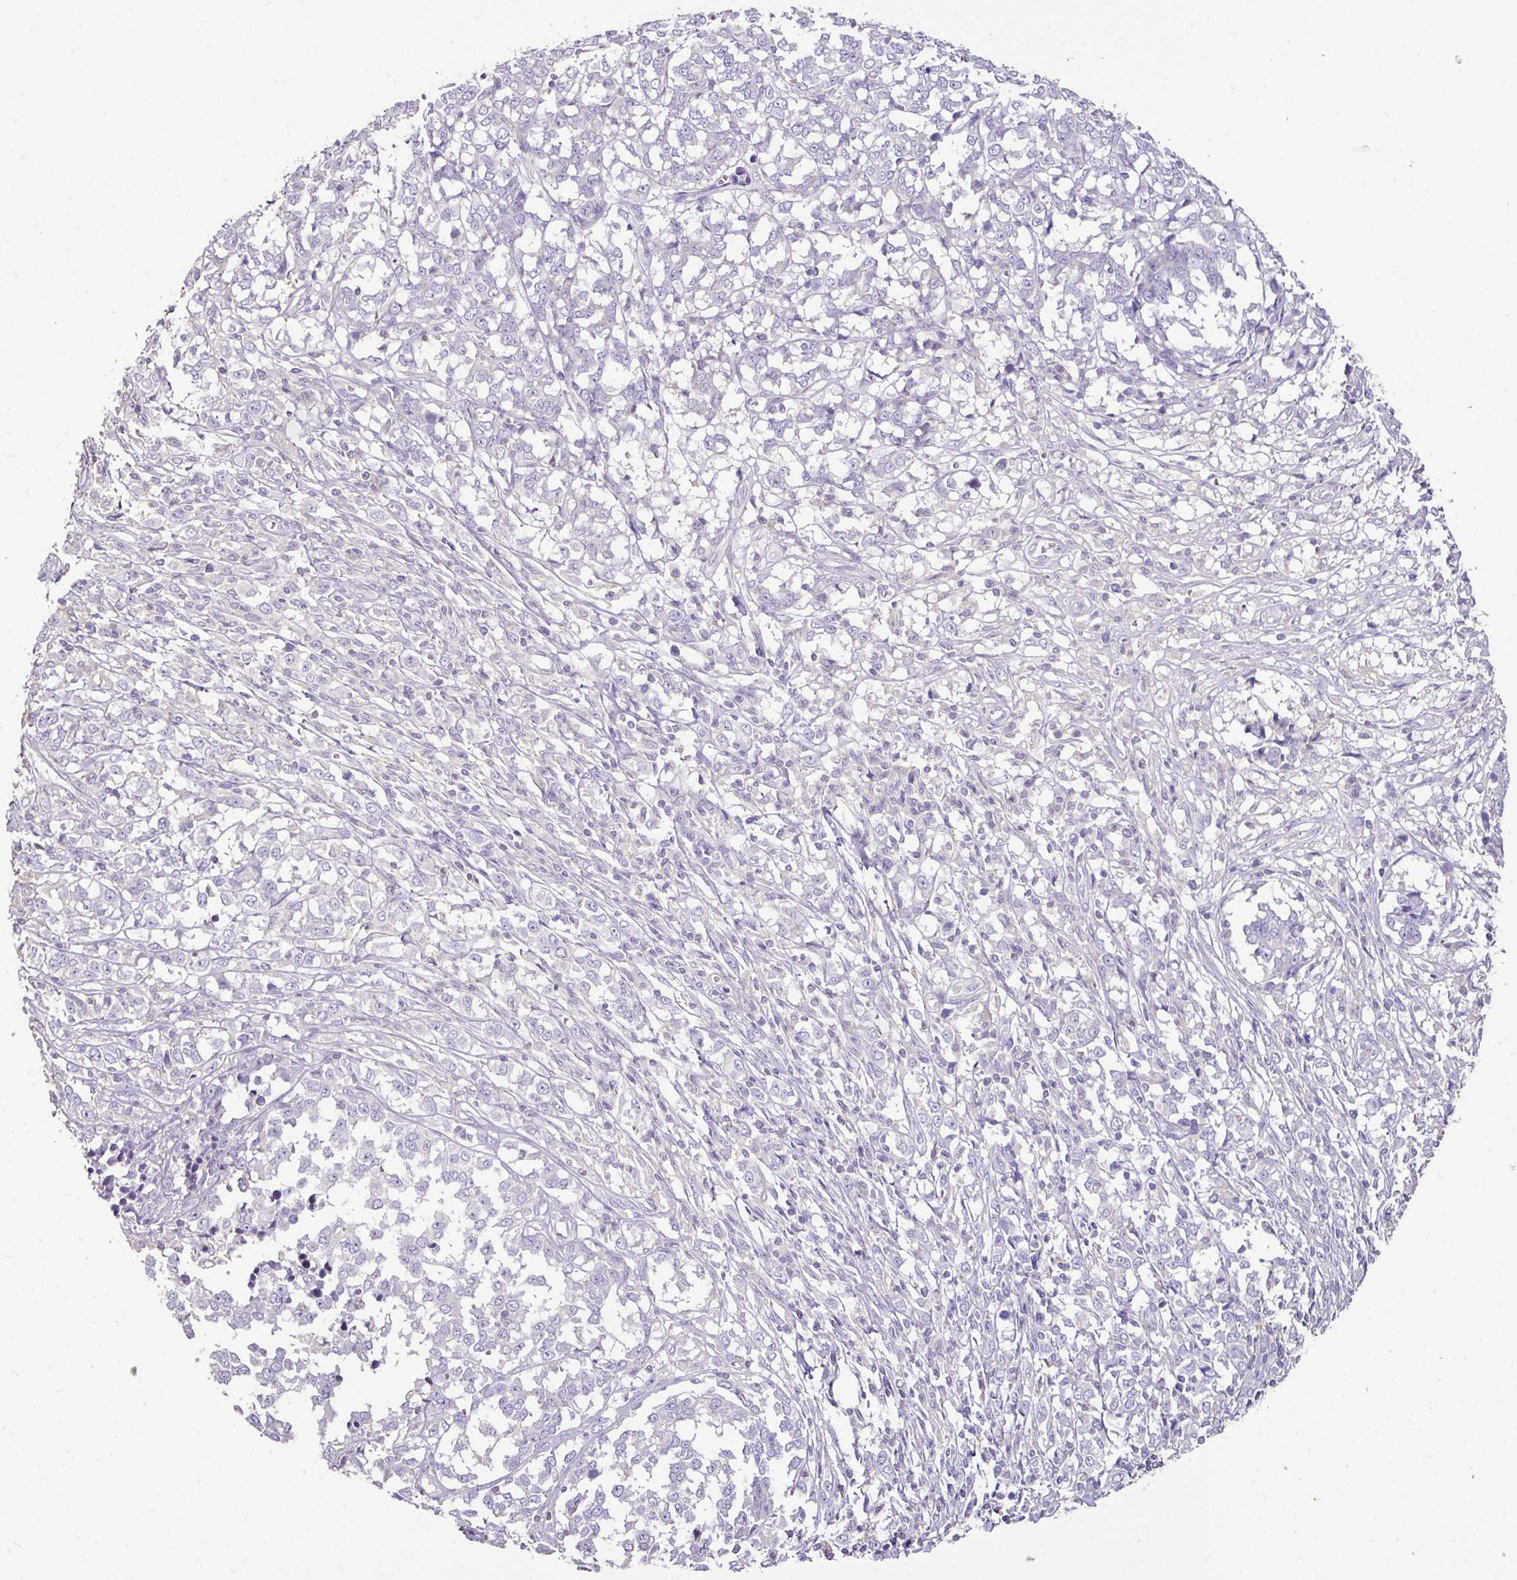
{"staining": {"intensity": "negative", "quantity": "none", "location": "none"}, "tissue": "melanoma", "cell_type": "Tumor cells", "image_type": "cancer", "snomed": [{"axis": "morphology", "description": "Malignant melanoma, NOS"}, {"axis": "topography", "description": "Skin"}], "caption": "IHC histopathology image of malignant melanoma stained for a protein (brown), which reveals no expression in tumor cells.", "gene": "AGR3", "patient": {"sex": "female", "age": 72}}